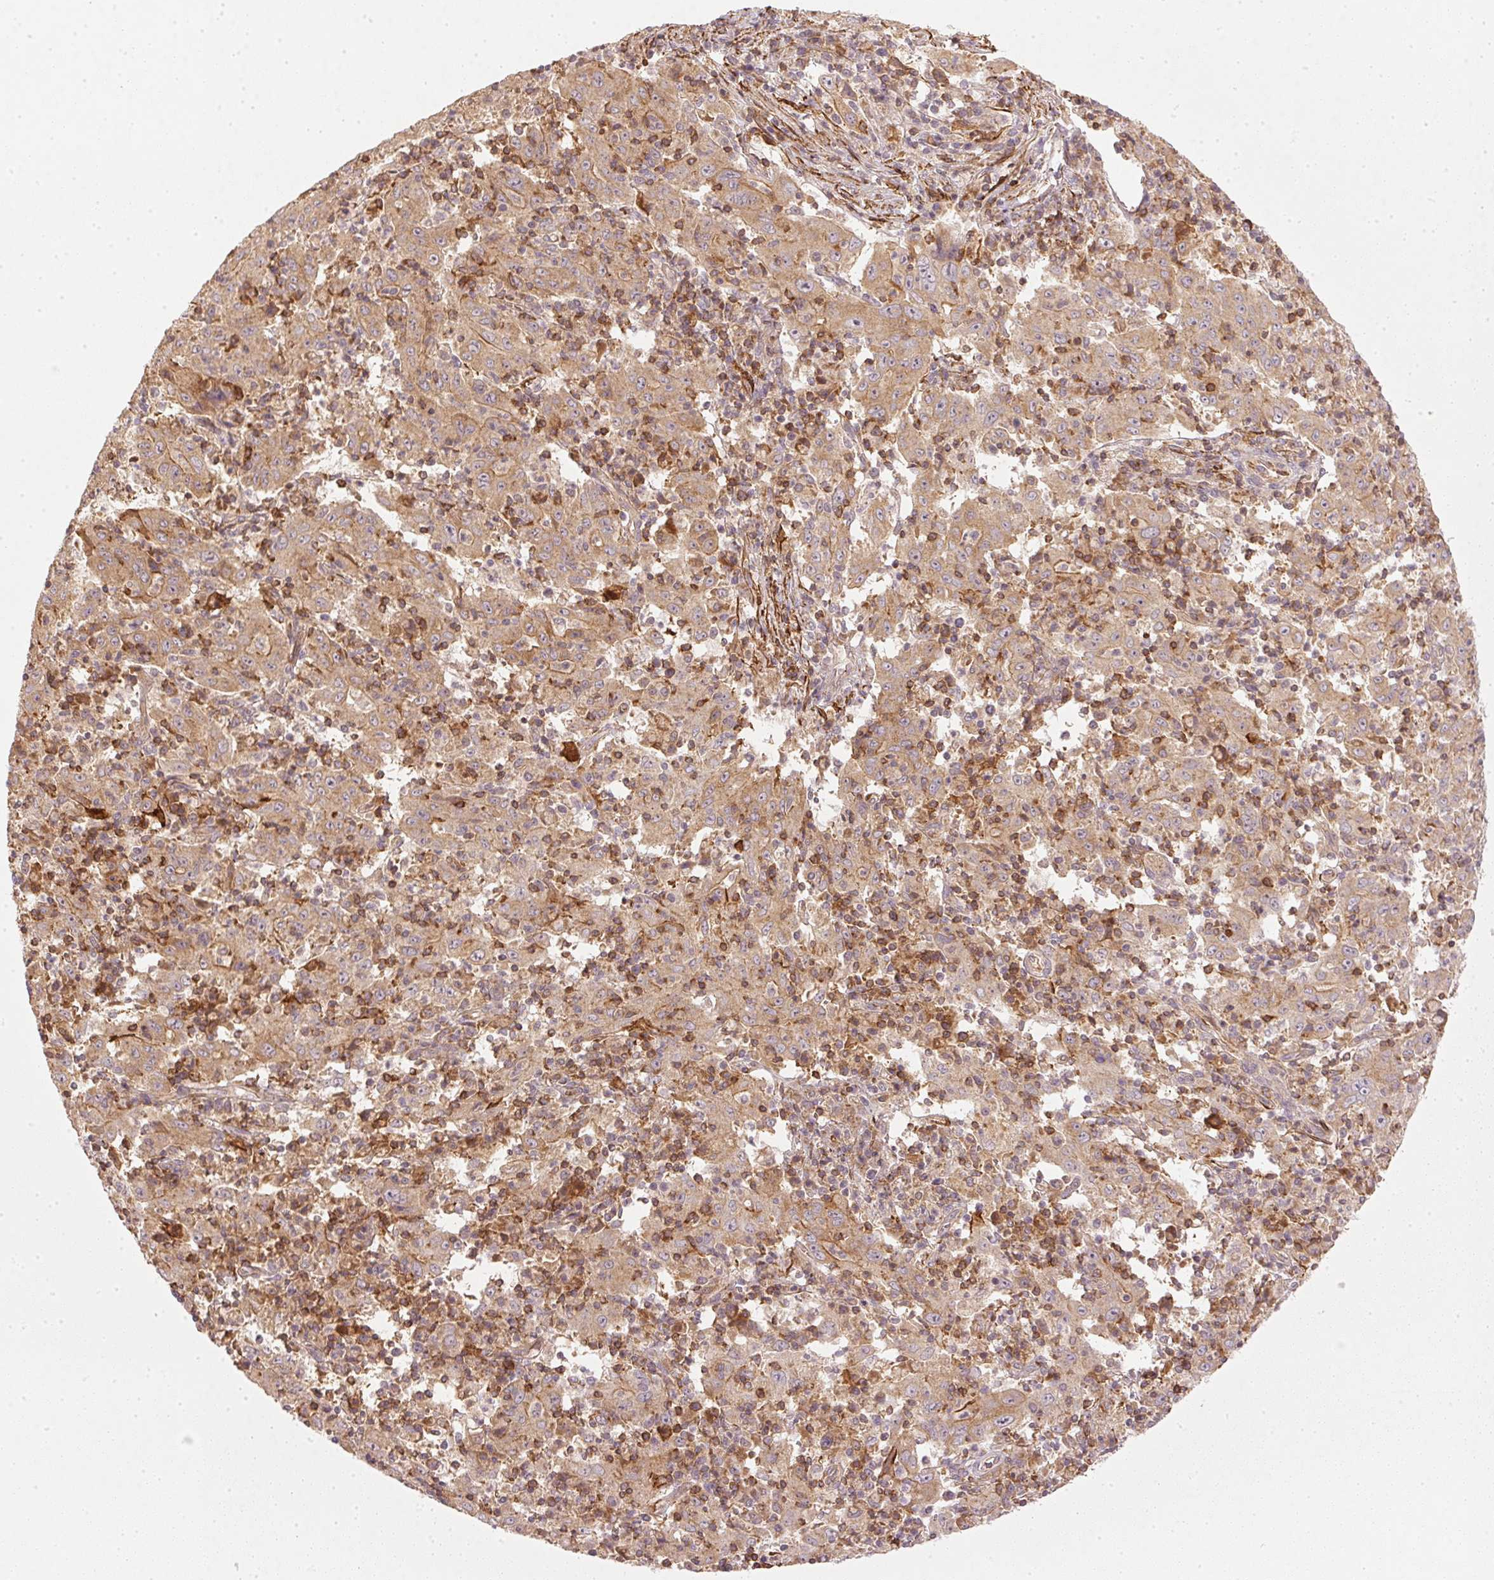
{"staining": {"intensity": "weak", "quantity": ">75%", "location": "cytoplasmic/membranous"}, "tissue": "pancreatic cancer", "cell_type": "Tumor cells", "image_type": "cancer", "snomed": [{"axis": "morphology", "description": "Adenocarcinoma, NOS"}, {"axis": "topography", "description": "Pancreas"}], "caption": "This histopathology image displays immunohistochemistry staining of human pancreatic cancer, with low weak cytoplasmic/membranous staining in about >75% of tumor cells.", "gene": "NADK2", "patient": {"sex": "male", "age": 63}}